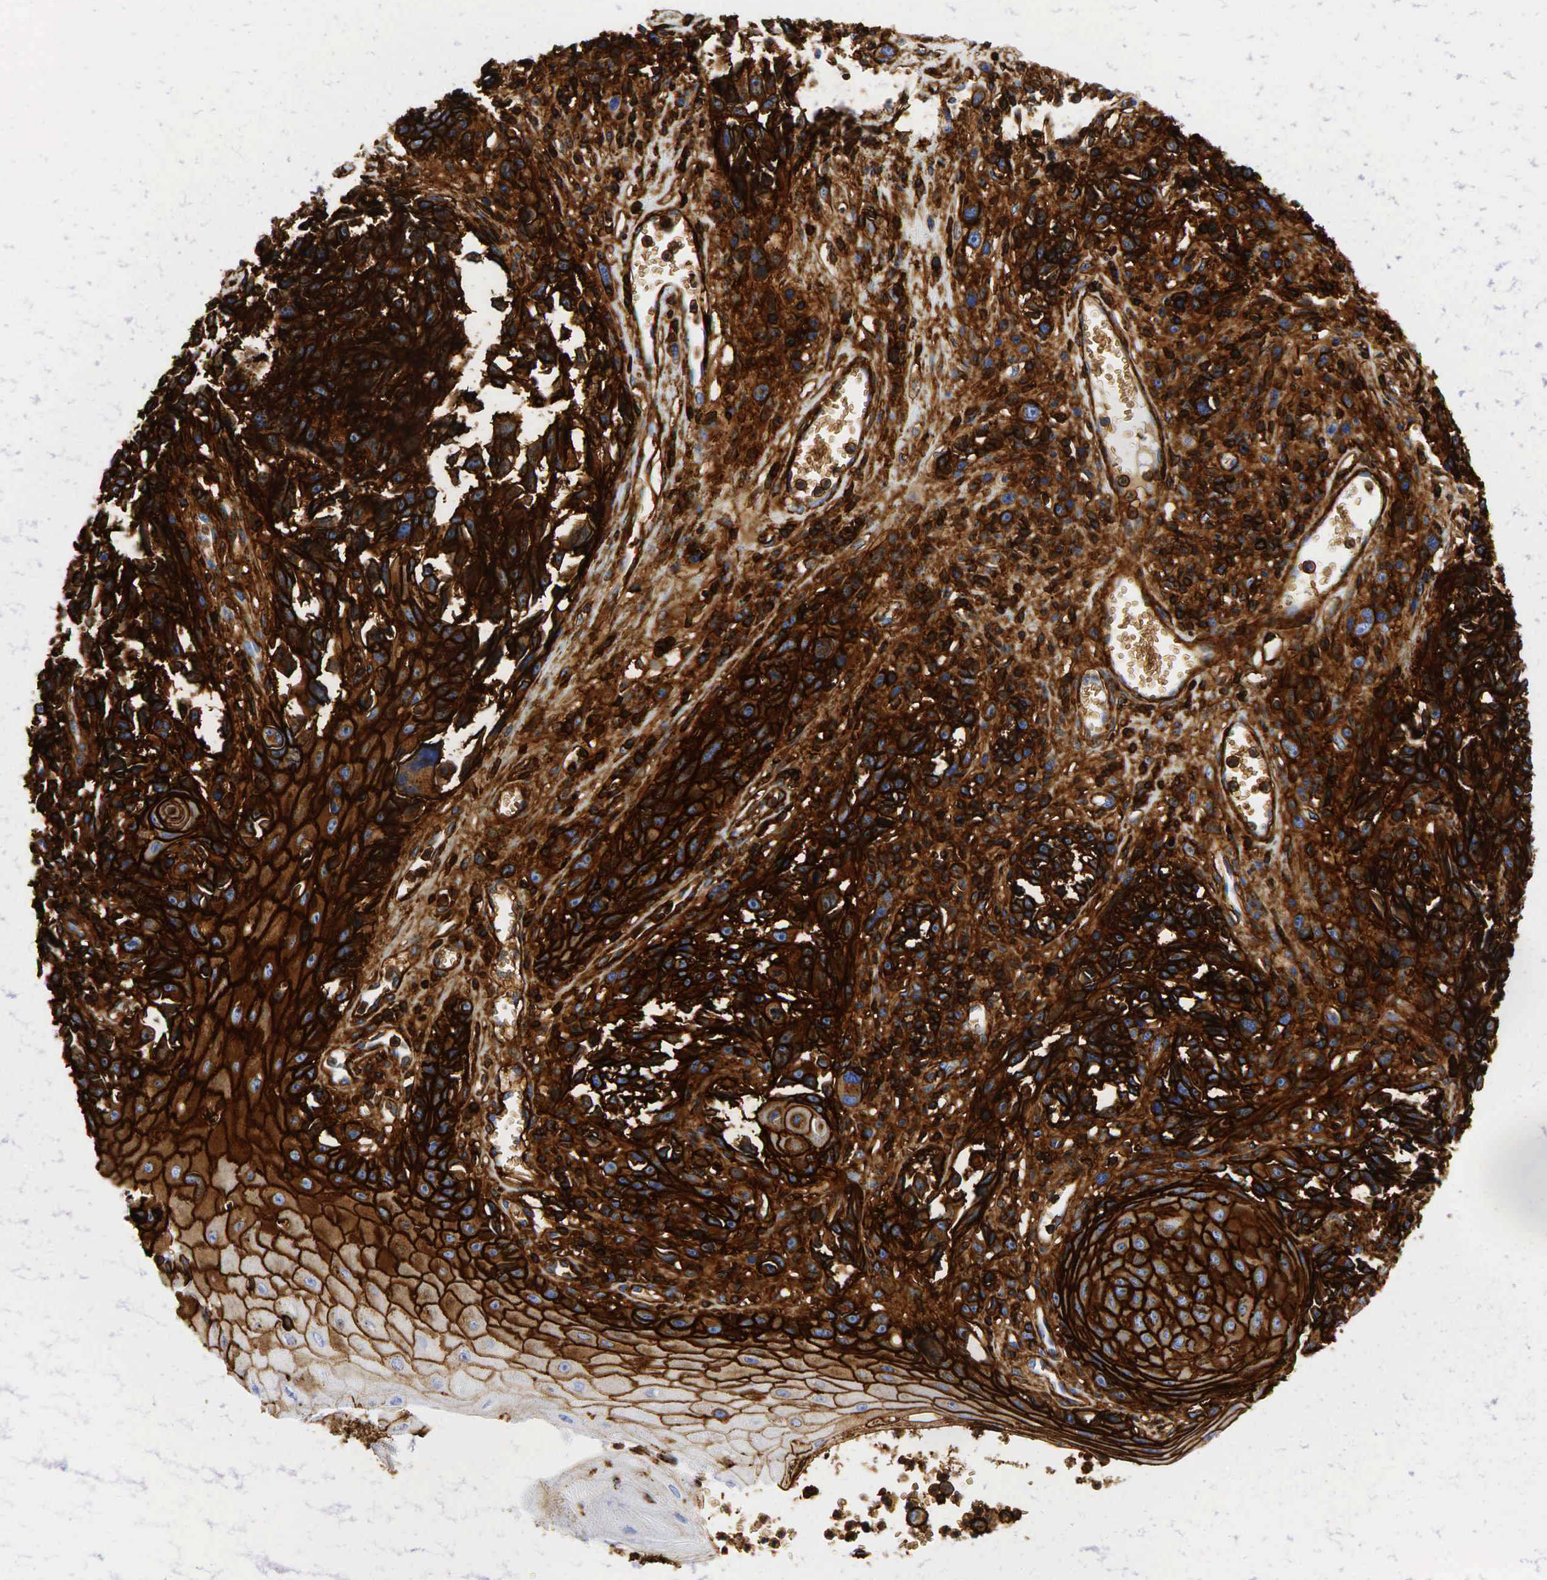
{"staining": {"intensity": "strong", "quantity": ">75%", "location": "cytoplasmic/membranous"}, "tissue": "melanoma", "cell_type": "Tumor cells", "image_type": "cancer", "snomed": [{"axis": "morphology", "description": "Malignant melanoma, NOS"}, {"axis": "topography", "description": "Skin"}], "caption": "IHC of human melanoma reveals high levels of strong cytoplasmic/membranous expression in approximately >75% of tumor cells.", "gene": "CD44", "patient": {"sex": "female", "age": 82}}